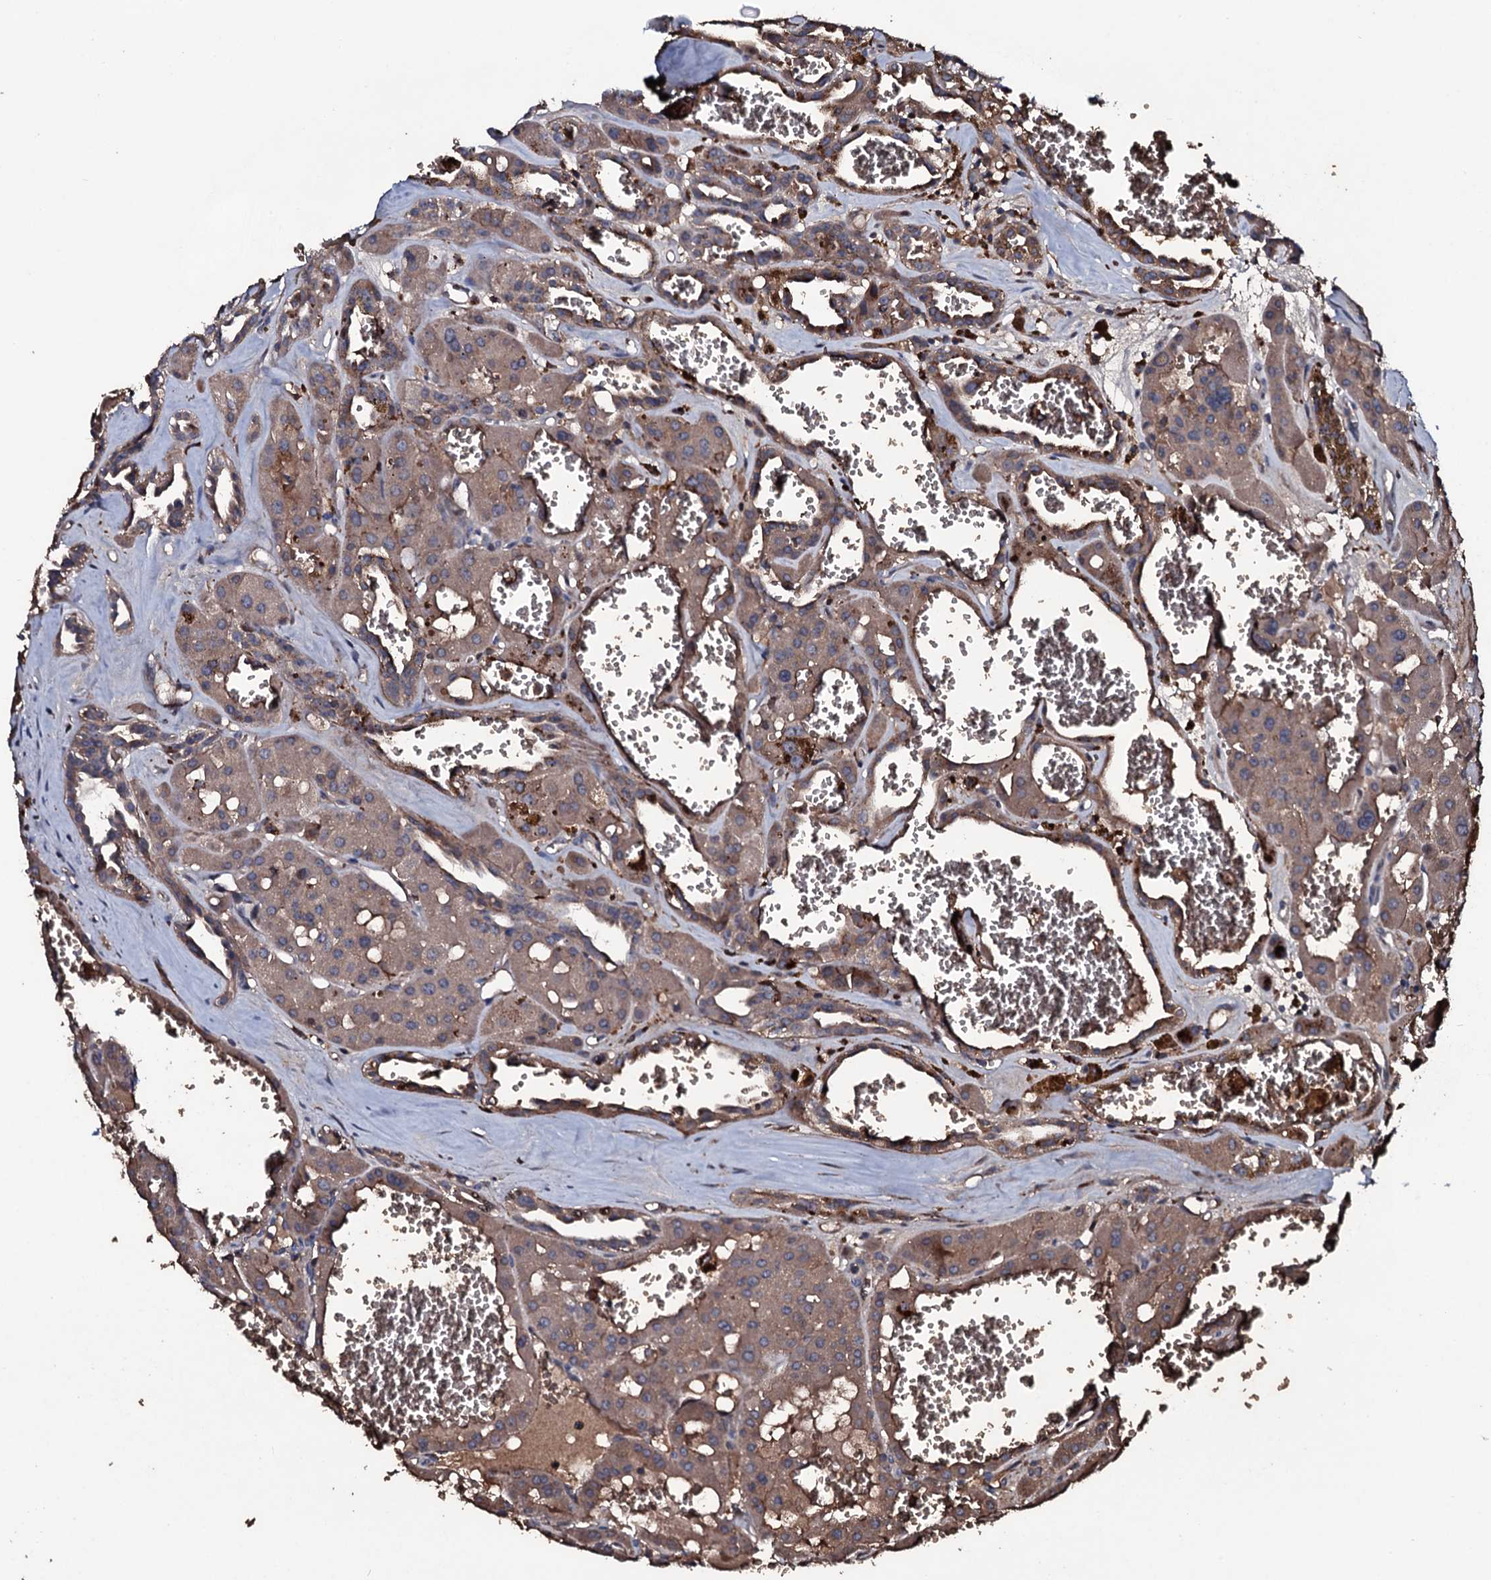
{"staining": {"intensity": "weak", "quantity": ">75%", "location": "cytoplasmic/membranous"}, "tissue": "renal cancer", "cell_type": "Tumor cells", "image_type": "cancer", "snomed": [{"axis": "morphology", "description": "Carcinoma, NOS"}, {"axis": "topography", "description": "Kidney"}], "caption": "A high-resolution micrograph shows immunohistochemistry (IHC) staining of renal carcinoma, which reveals weak cytoplasmic/membranous positivity in approximately >75% of tumor cells.", "gene": "ZSWIM8", "patient": {"sex": "female", "age": 75}}